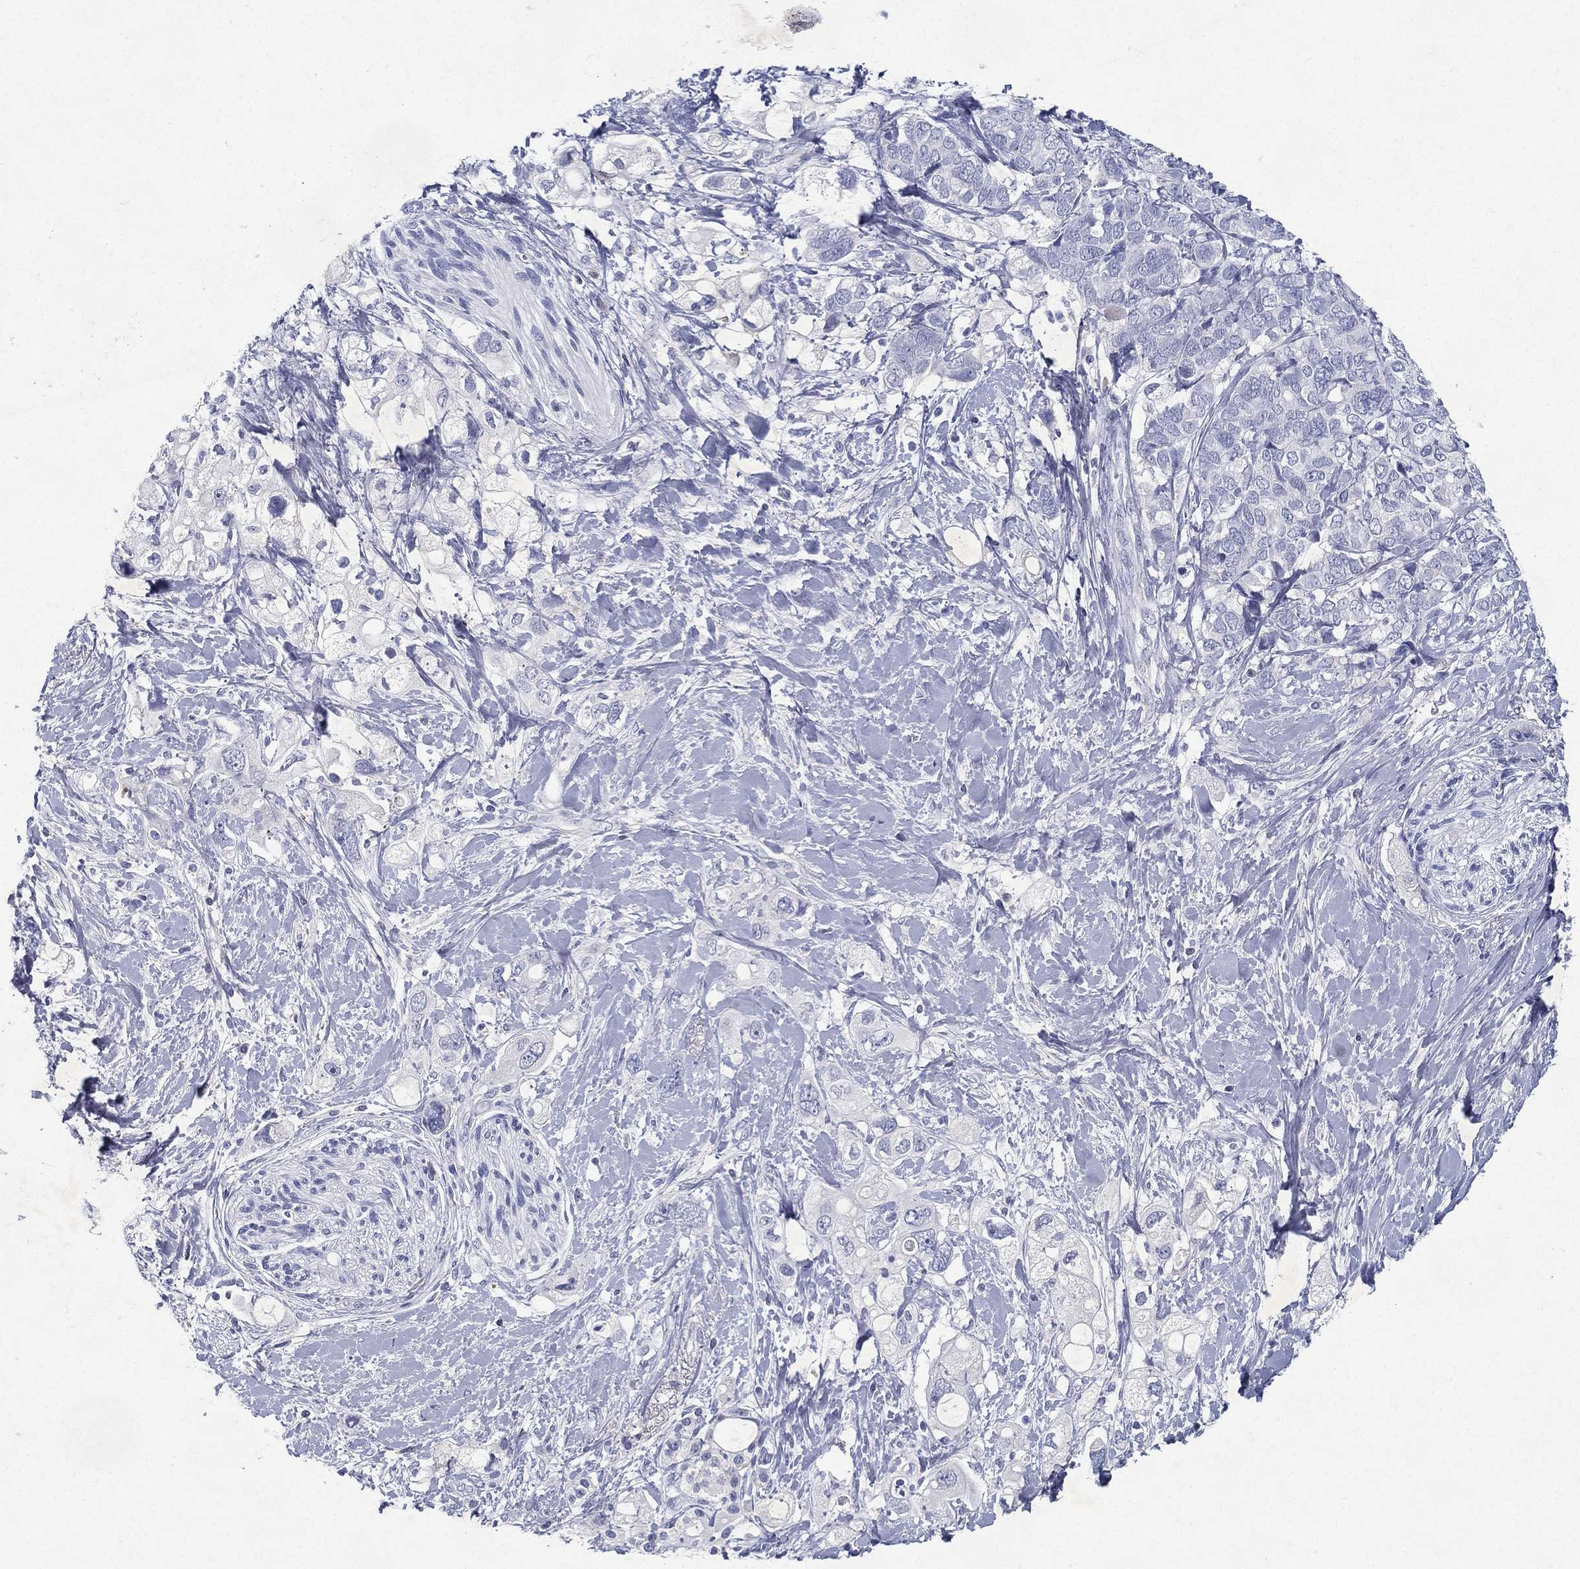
{"staining": {"intensity": "negative", "quantity": "none", "location": "none"}, "tissue": "pancreatic cancer", "cell_type": "Tumor cells", "image_type": "cancer", "snomed": [{"axis": "morphology", "description": "Adenocarcinoma, NOS"}, {"axis": "topography", "description": "Pancreas"}], "caption": "This is a micrograph of immunohistochemistry (IHC) staining of pancreatic adenocarcinoma, which shows no staining in tumor cells. The staining is performed using DAB (3,3'-diaminobenzidine) brown chromogen with nuclei counter-stained in using hematoxylin.", "gene": "RGS13", "patient": {"sex": "female", "age": 56}}